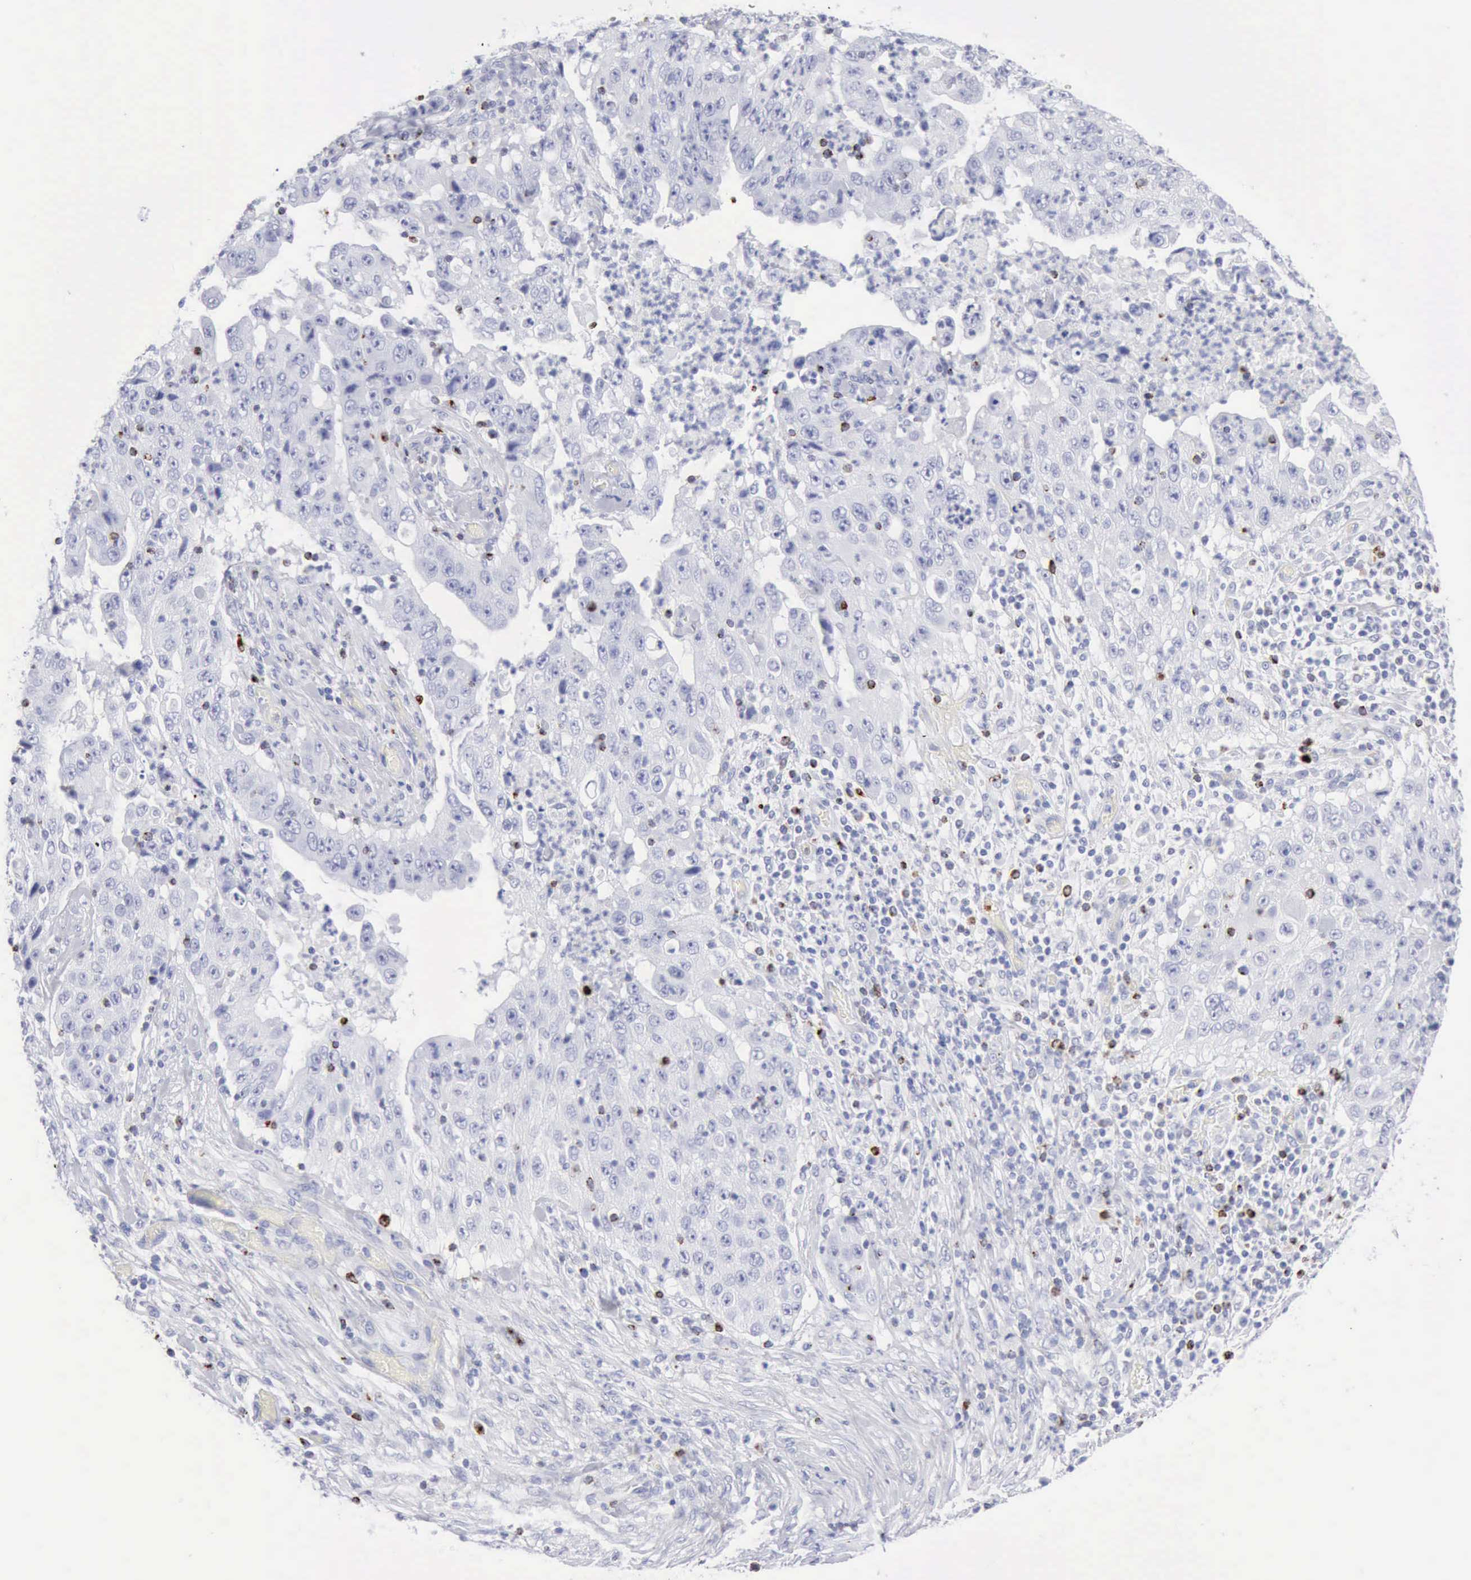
{"staining": {"intensity": "negative", "quantity": "none", "location": "none"}, "tissue": "lung cancer", "cell_type": "Tumor cells", "image_type": "cancer", "snomed": [{"axis": "morphology", "description": "Squamous cell carcinoma, NOS"}, {"axis": "topography", "description": "Lung"}], "caption": "IHC micrograph of human lung squamous cell carcinoma stained for a protein (brown), which displays no expression in tumor cells. (DAB IHC, high magnification).", "gene": "GZMB", "patient": {"sex": "male", "age": 64}}